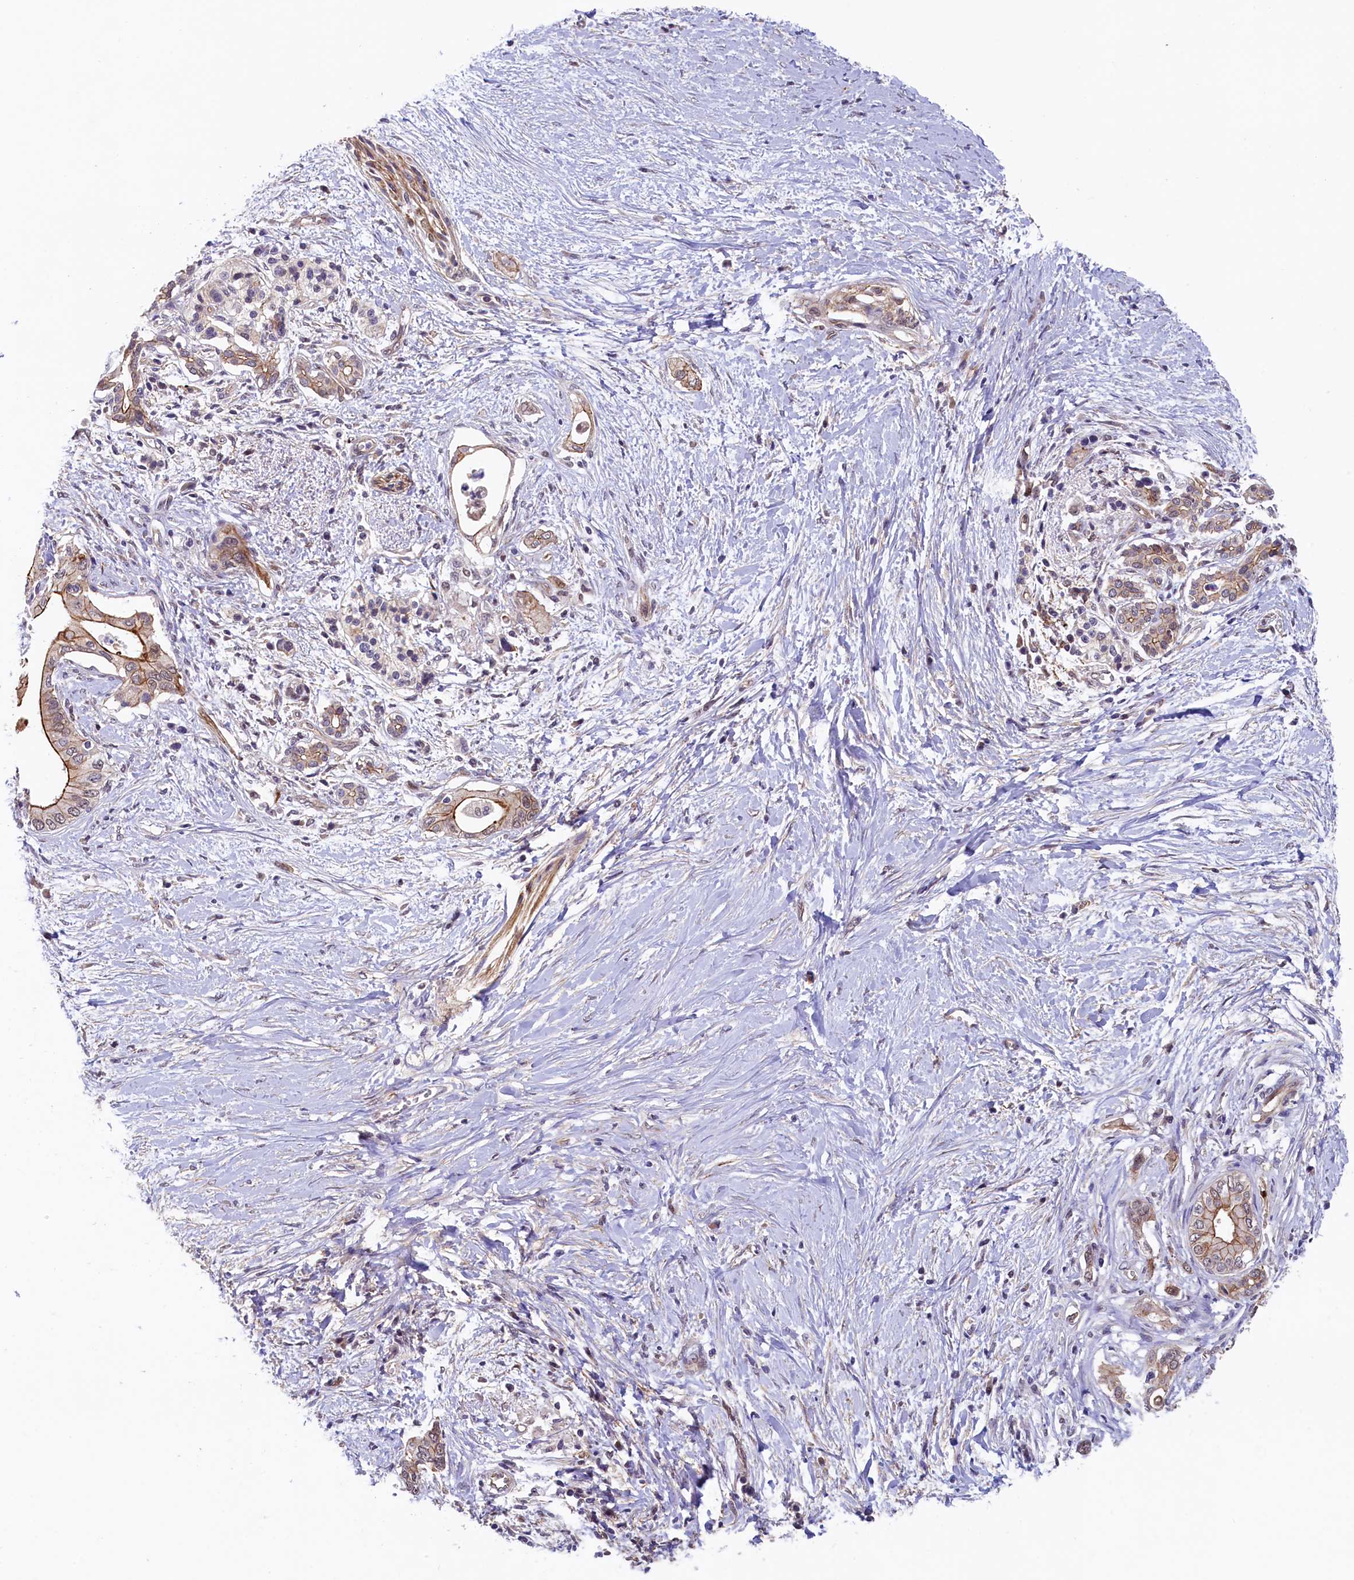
{"staining": {"intensity": "weak", "quantity": ">75%", "location": "cytoplasmic/membranous"}, "tissue": "pancreatic cancer", "cell_type": "Tumor cells", "image_type": "cancer", "snomed": [{"axis": "morphology", "description": "Normal tissue, NOS"}, {"axis": "morphology", "description": "Adenocarcinoma, NOS"}, {"axis": "topography", "description": "Pancreas"}, {"axis": "topography", "description": "Peripheral nerve tissue"}], "caption": "Tumor cells show low levels of weak cytoplasmic/membranous staining in approximately >75% of cells in human pancreatic adenocarcinoma.", "gene": "ARL14EP", "patient": {"sex": "male", "age": 59}}